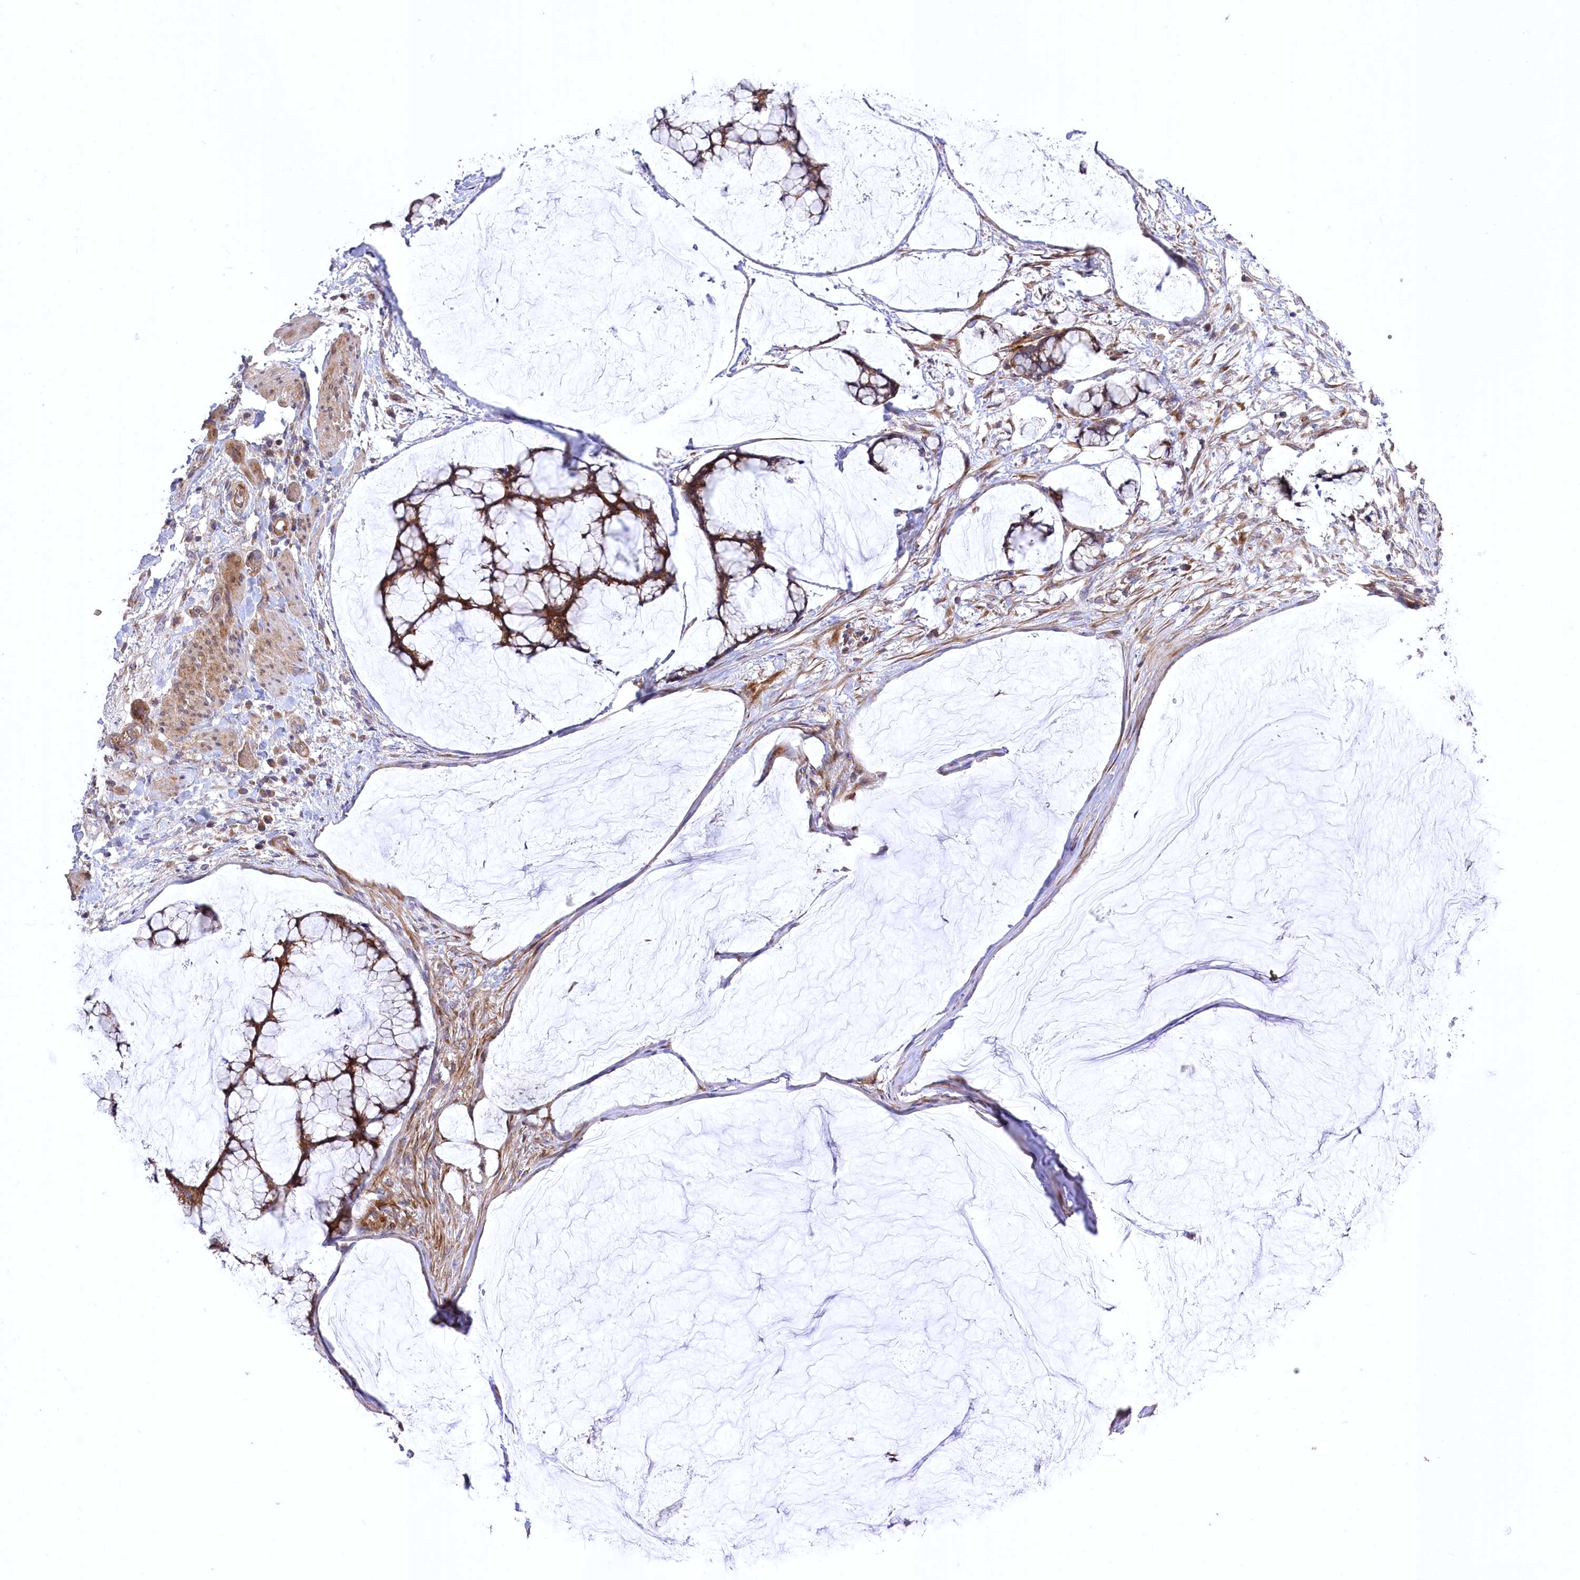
{"staining": {"intensity": "moderate", "quantity": ">75%", "location": "cytoplasmic/membranous"}, "tissue": "ovarian cancer", "cell_type": "Tumor cells", "image_type": "cancer", "snomed": [{"axis": "morphology", "description": "Cystadenocarcinoma, mucinous, NOS"}, {"axis": "topography", "description": "Ovary"}], "caption": "The histopathology image reveals immunohistochemical staining of ovarian cancer (mucinous cystadenocarcinoma). There is moderate cytoplasmic/membranous positivity is present in about >75% of tumor cells.", "gene": "TRUB1", "patient": {"sex": "female", "age": 42}}